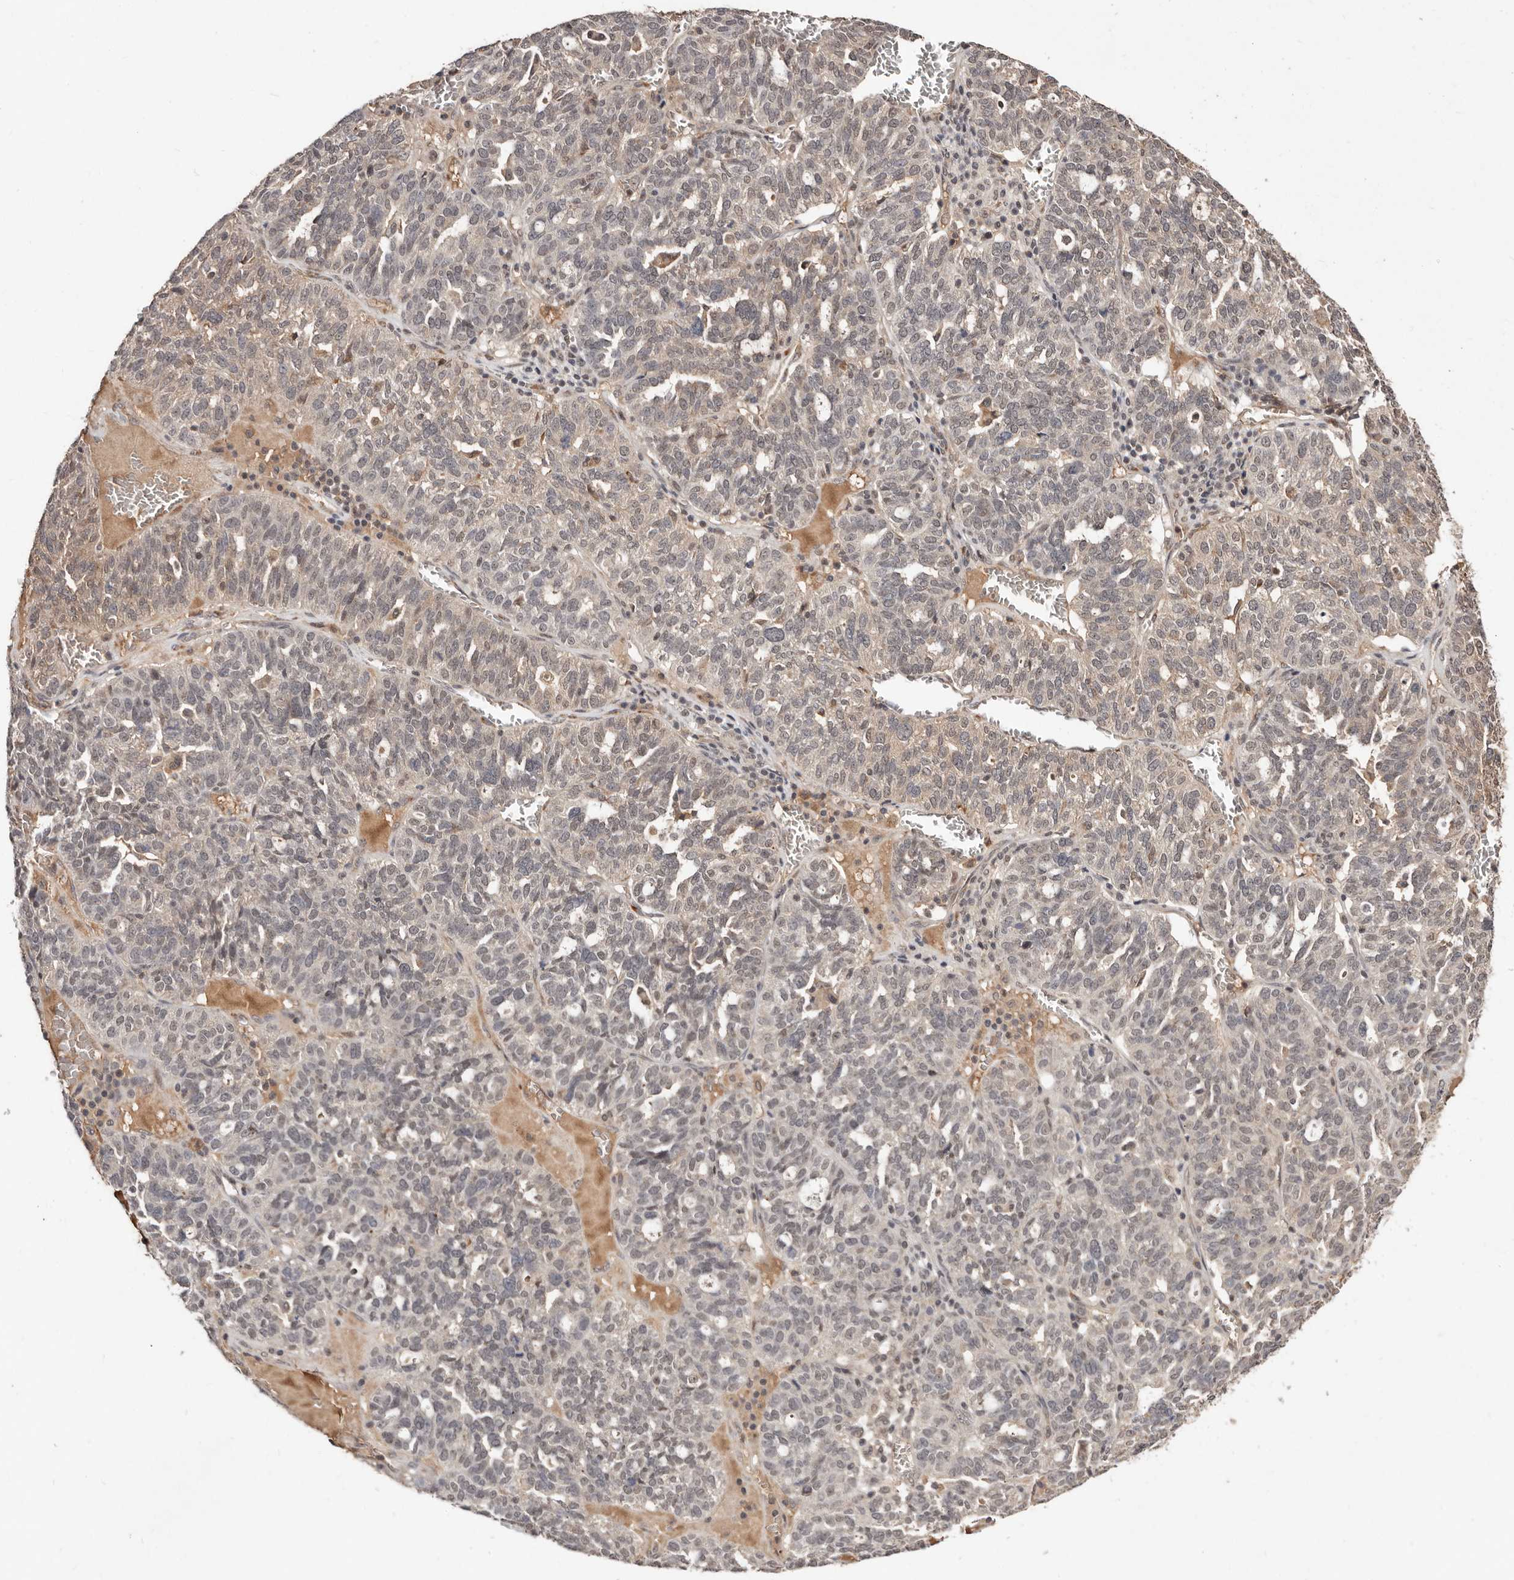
{"staining": {"intensity": "moderate", "quantity": "<25%", "location": "cytoplasmic/membranous"}, "tissue": "ovarian cancer", "cell_type": "Tumor cells", "image_type": "cancer", "snomed": [{"axis": "morphology", "description": "Cystadenocarcinoma, serous, NOS"}, {"axis": "topography", "description": "Ovary"}], "caption": "Tumor cells exhibit moderate cytoplasmic/membranous staining in approximately <25% of cells in ovarian serous cystadenocarcinoma. The protein is stained brown, and the nuclei are stained in blue (DAB IHC with brightfield microscopy, high magnification).", "gene": "BICRAL", "patient": {"sex": "female", "age": 59}}